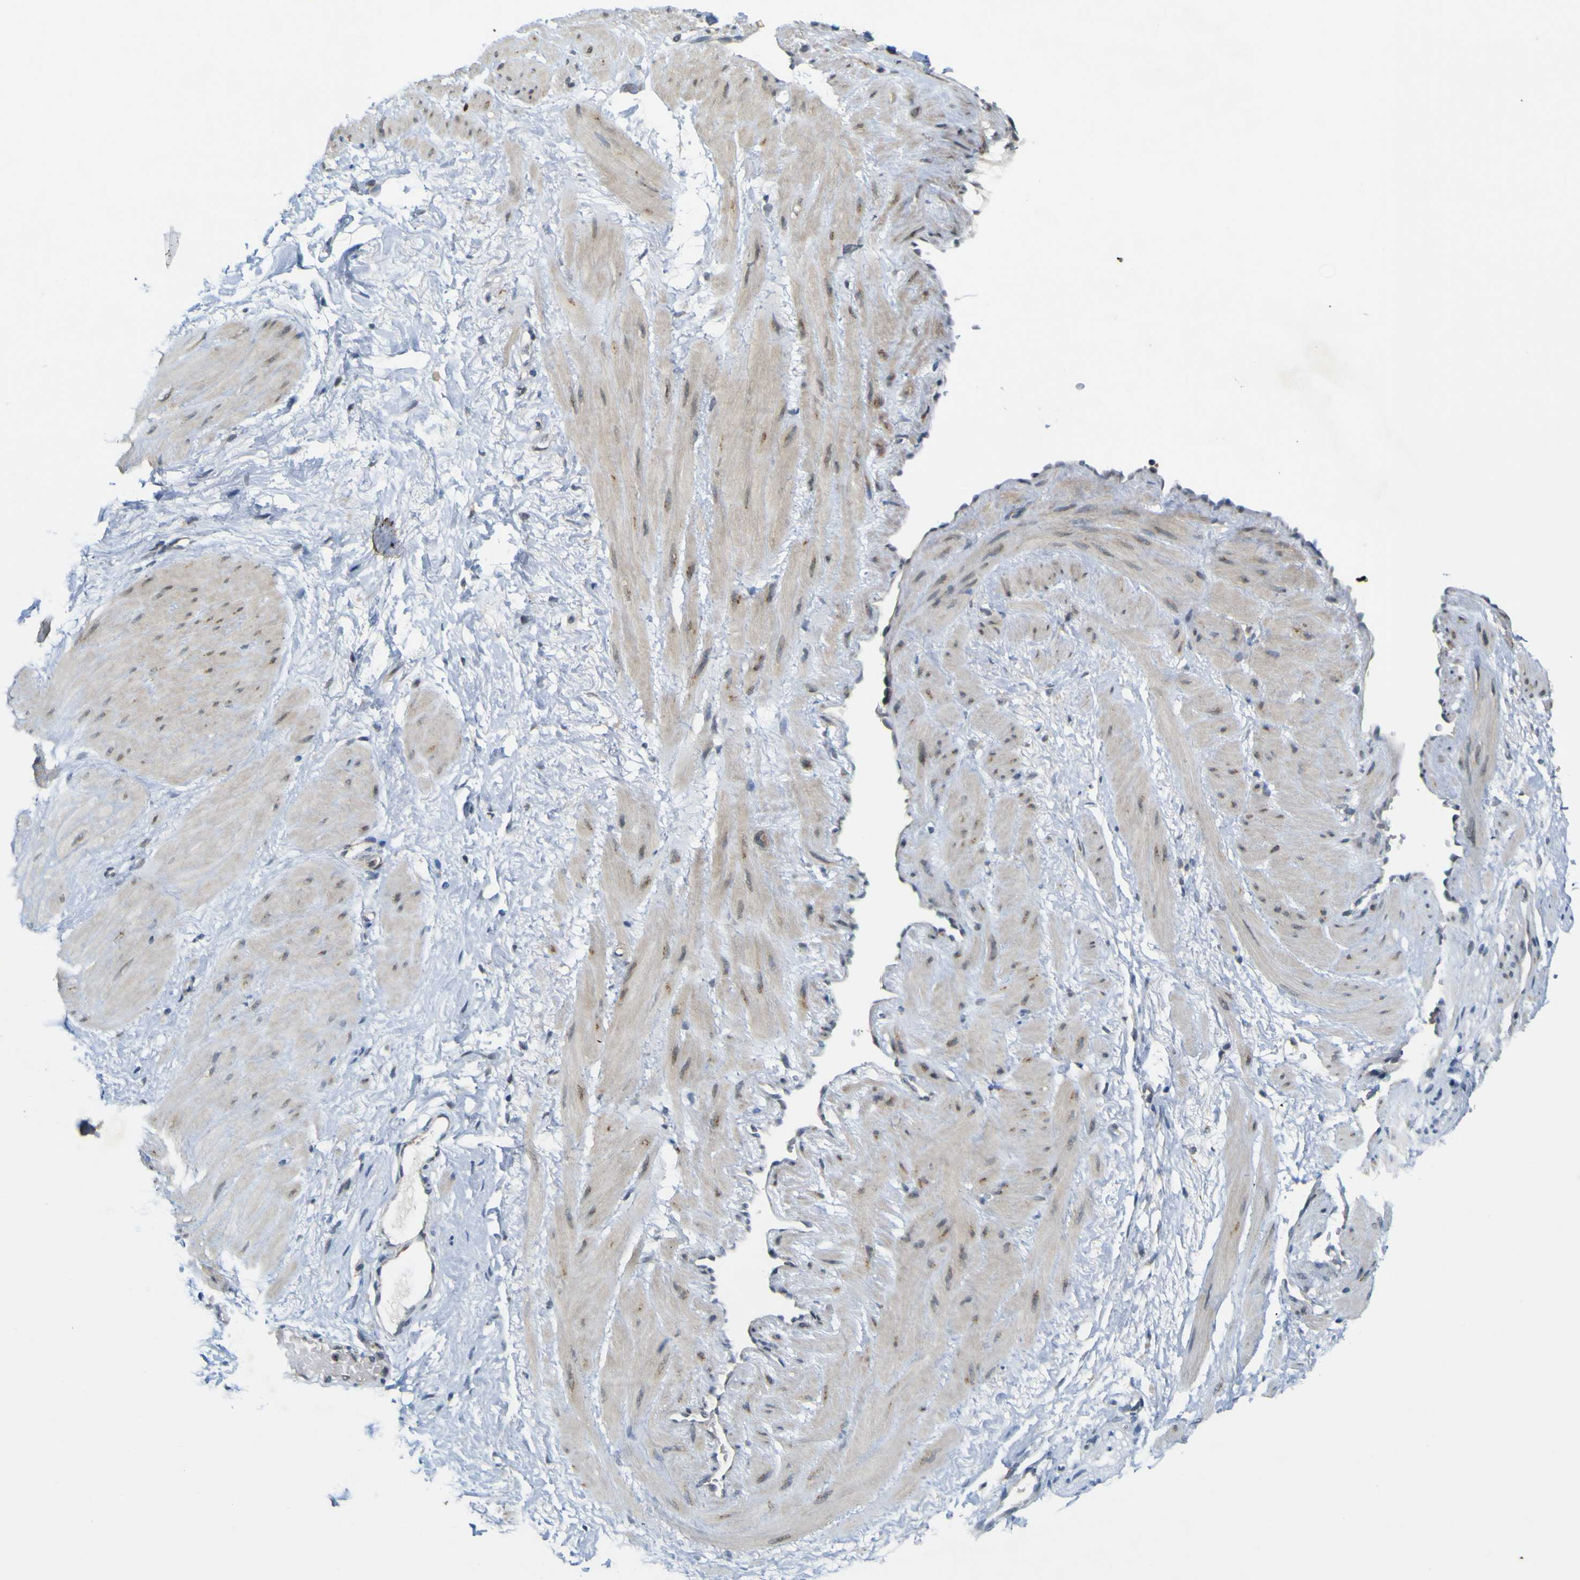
{"staining": {"intensity": "negative", "quantity": "none", "location": "none"}, "tissue": "adipose tissue", "cell_type": "Adipocytes", "image_type": "normal", "snomed": [{"axis": "morphology", "description": "Normal tissue, NOS"}, {"axis": "topography", "description": "Soft tissue"}, {"axis": "topography", "description": "Vascular tissue"}], "caption": "IHC of unremarkable human adipose tissue exhibits no expression in adipocytes. Nuclei are stained in blue.", "gene": "IGF2R", "patient": {"sex": "female", "age": 35}}